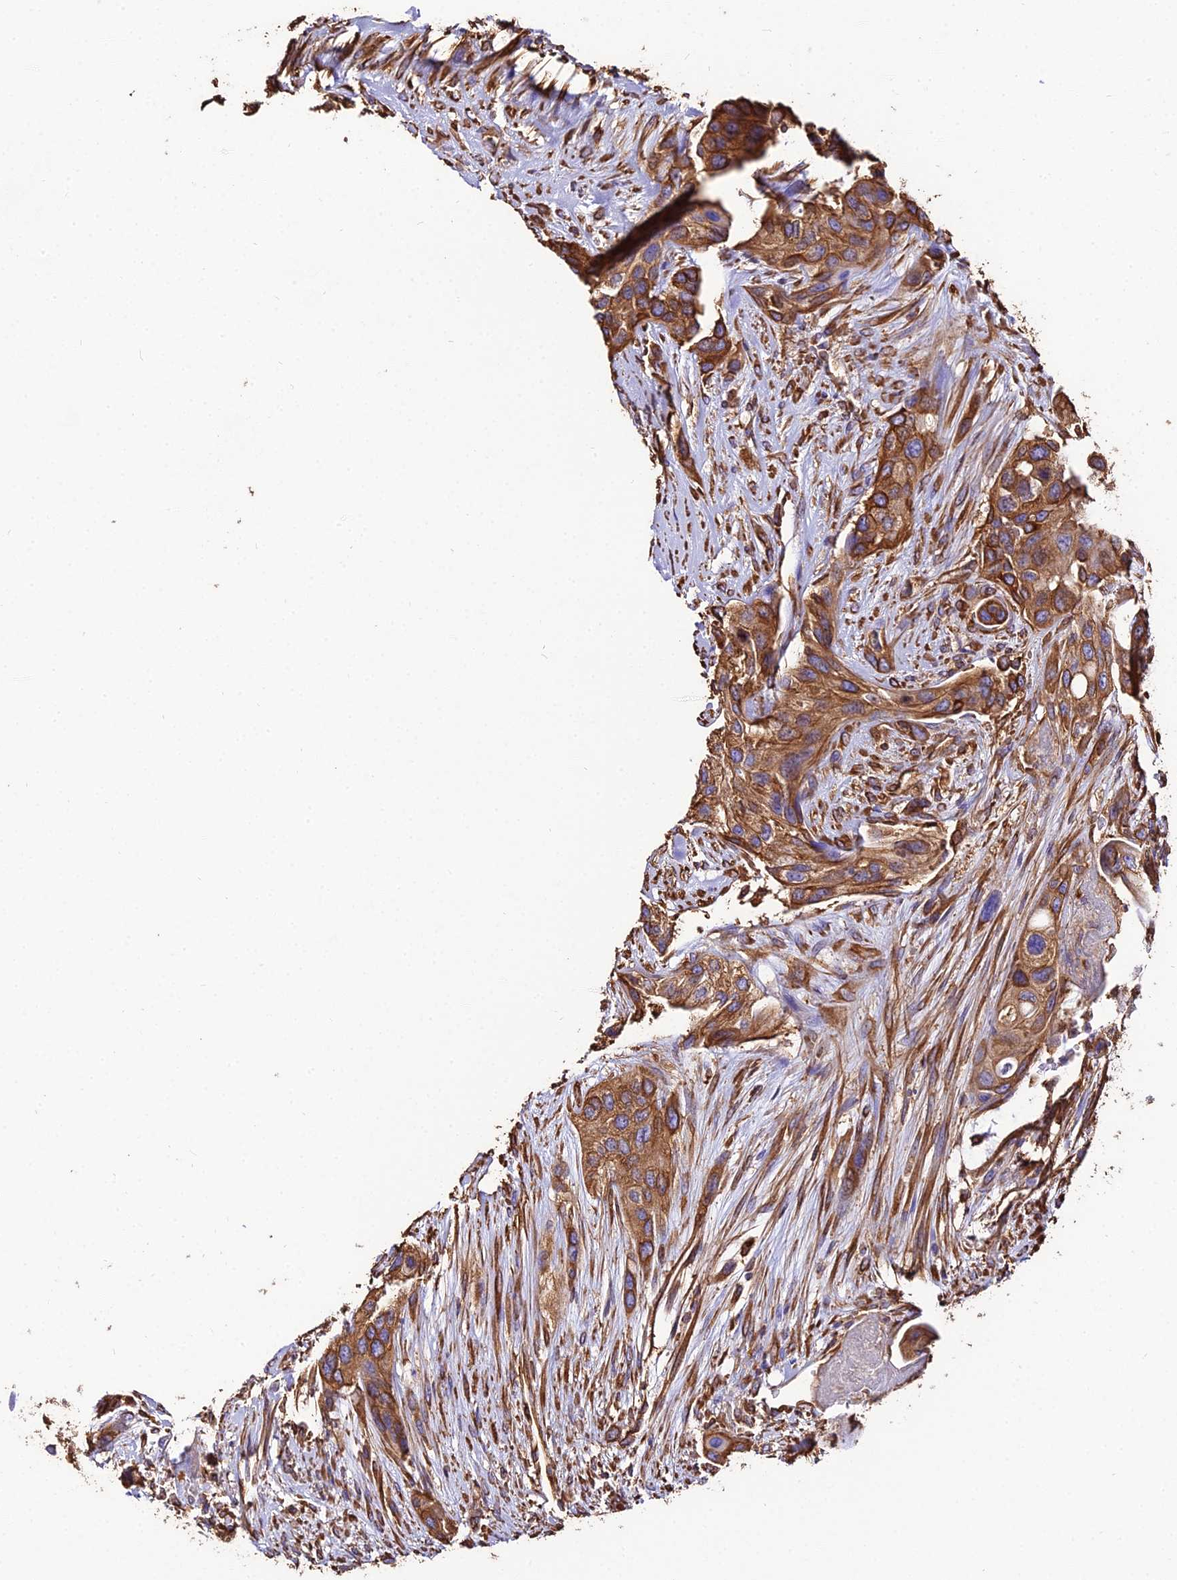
{"staining": {"intensity": "moderate", "quantity": ">75%", "location": "cytoplasmic/membranous"}, "tissue": "urothelial cancer", "cell_type": "Tumor cells", "image_type": "cancer", "snomed": [{"axis": "morphology", "description": "Normal tissue, NOS"}, {"axis": "morphology", "description": "Urothelial carcinoma, High grade"}, {"axis": "topography", "description": "Vascular tissue"}, {"axis": "topography", "description": "Urinary bladder"}], "caption": "Brown immunohistochemical staining in human high-grade urothelial carcinoma displays moderate cytoplasmic/membranous positivity in about >75% of tumor cells.", "gene": "TUBA3D", "patient": {"sex": "female", "age": 56}}